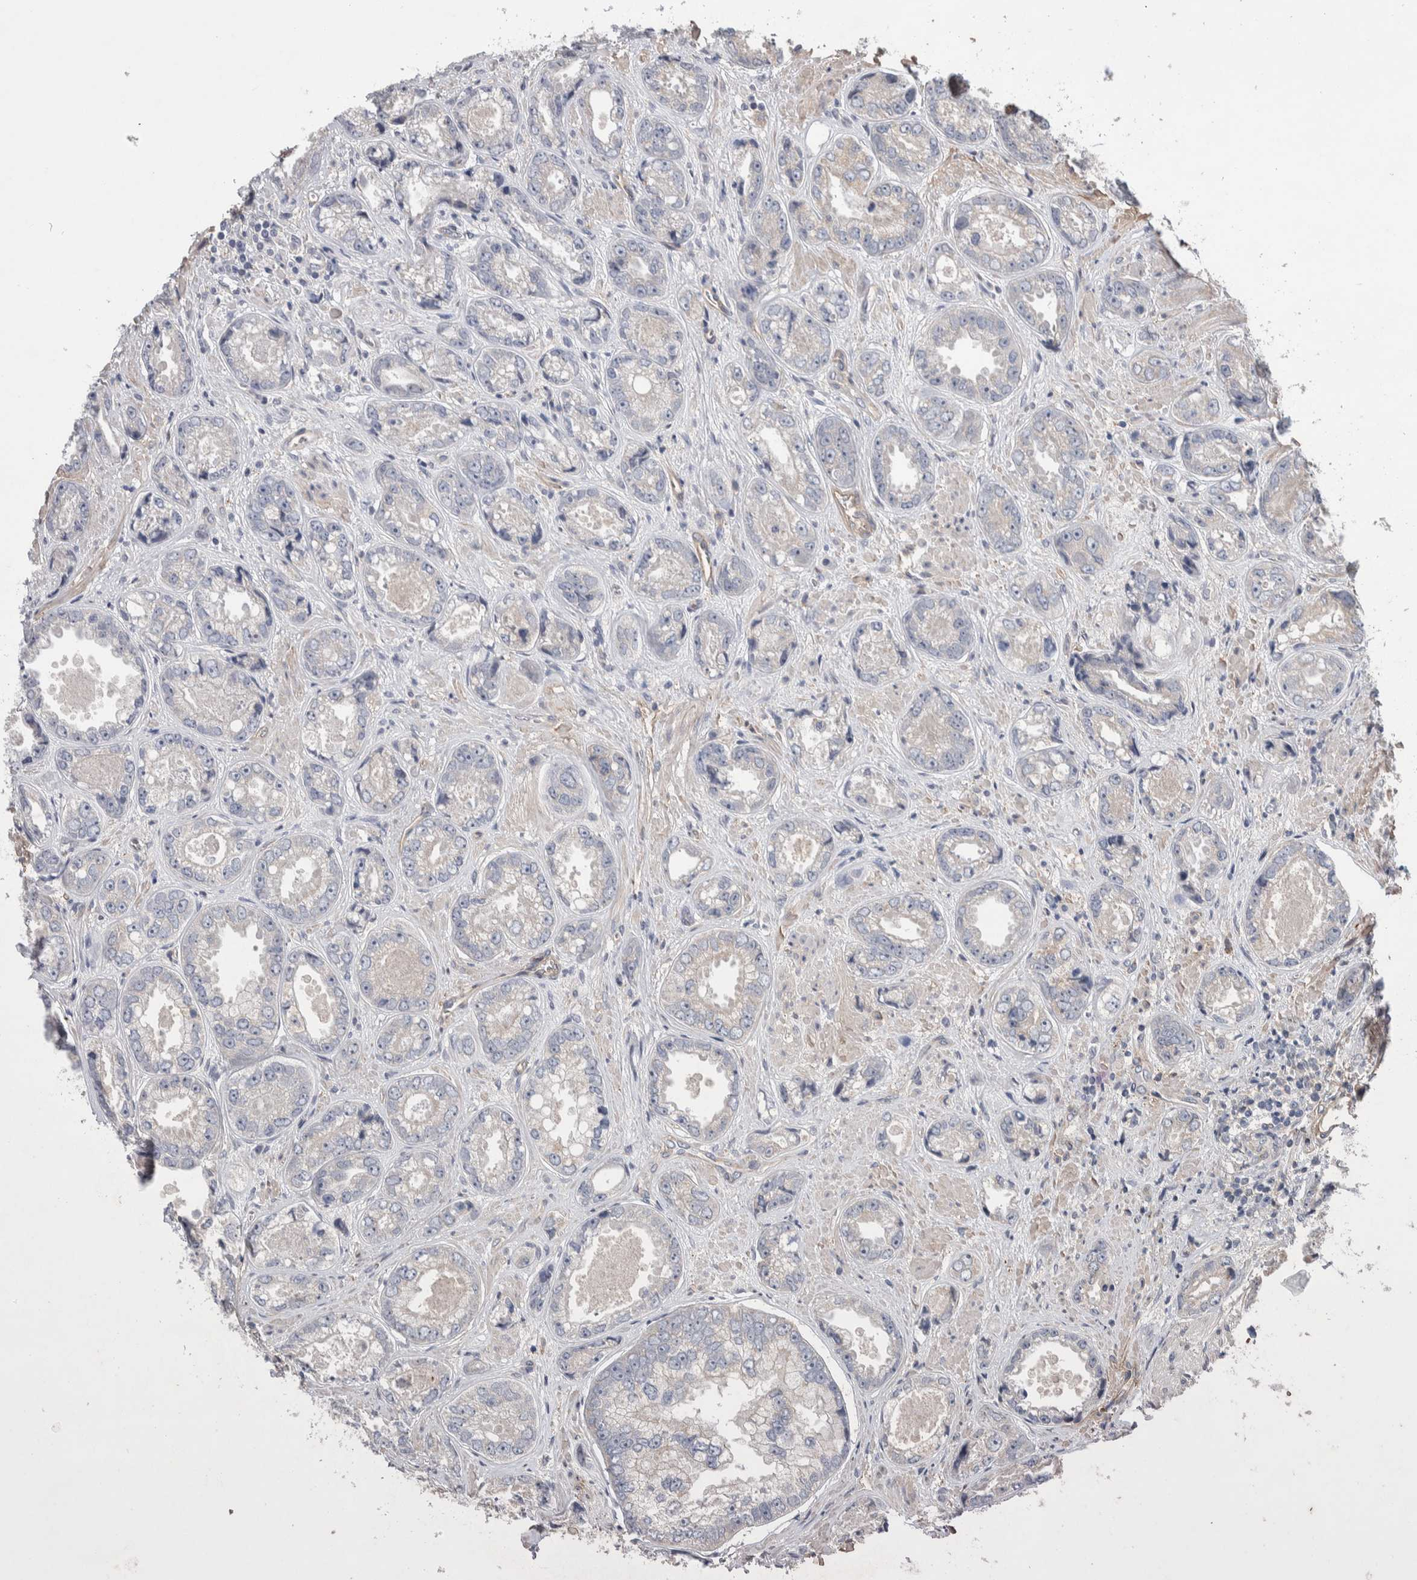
{"staining": {"intensity": "negative", "quantity": "none", "location": "none"}, "tissue": "prostate cancer", "cell_type": "Tumor cells", "image_type": "cancer", "snomed": [{"axis": "morphology", "description": "Adenocarcinoma, High grade"}, {"axis": "topography", "description": "Prostate"}], "caption": "Immunohistochemistry (IHC) of human adenocarcinoma (high-grade) (prostate) displays no expression in tumor cells.", "gene": "GCNA", "patient": {"sex": "male", "age": 61}}